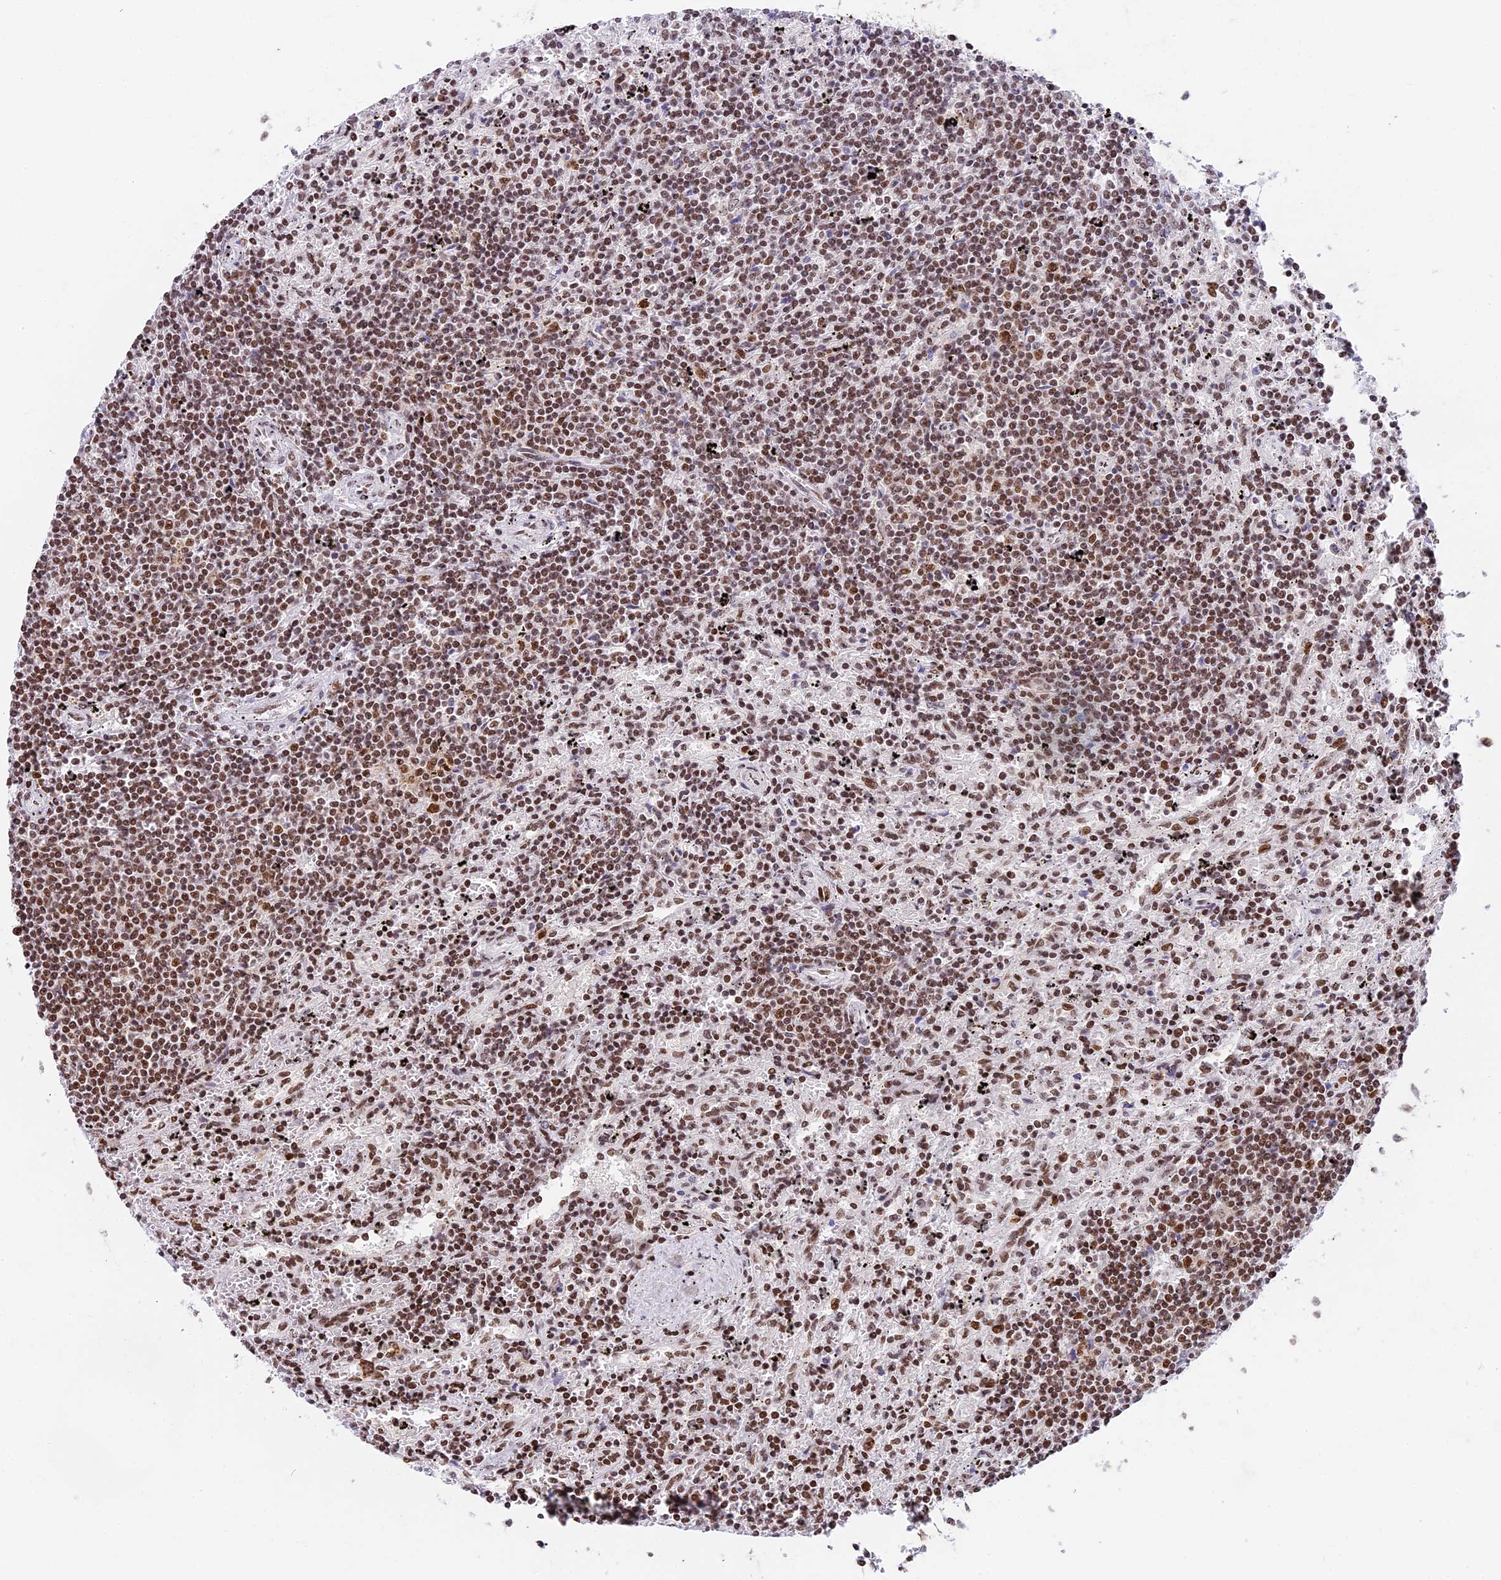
{"staining": {"intensity": "moderate", "quantity": ">75%", "location": "nuclear"}, "tissue": "lymphoma", "cell_type": "Tumor cells", "image_type": "cancer", "snomed": [{"axis": "morphology", "description": "Malignant lymphoma, non-Hodgkin's type, Low grade"}, {"axis": "topography", "description": "Spleen"}], "caption": "IHC histopathology image of human low-grade malignant lymphoma, non-Hodgkin's type stained for a protein (brown), which exhibits medium levels of moderate nuclear expression in about >75% of tumor cells.", "gene": "SBNO1", "patient": {"sex": "male", "age": 76}}